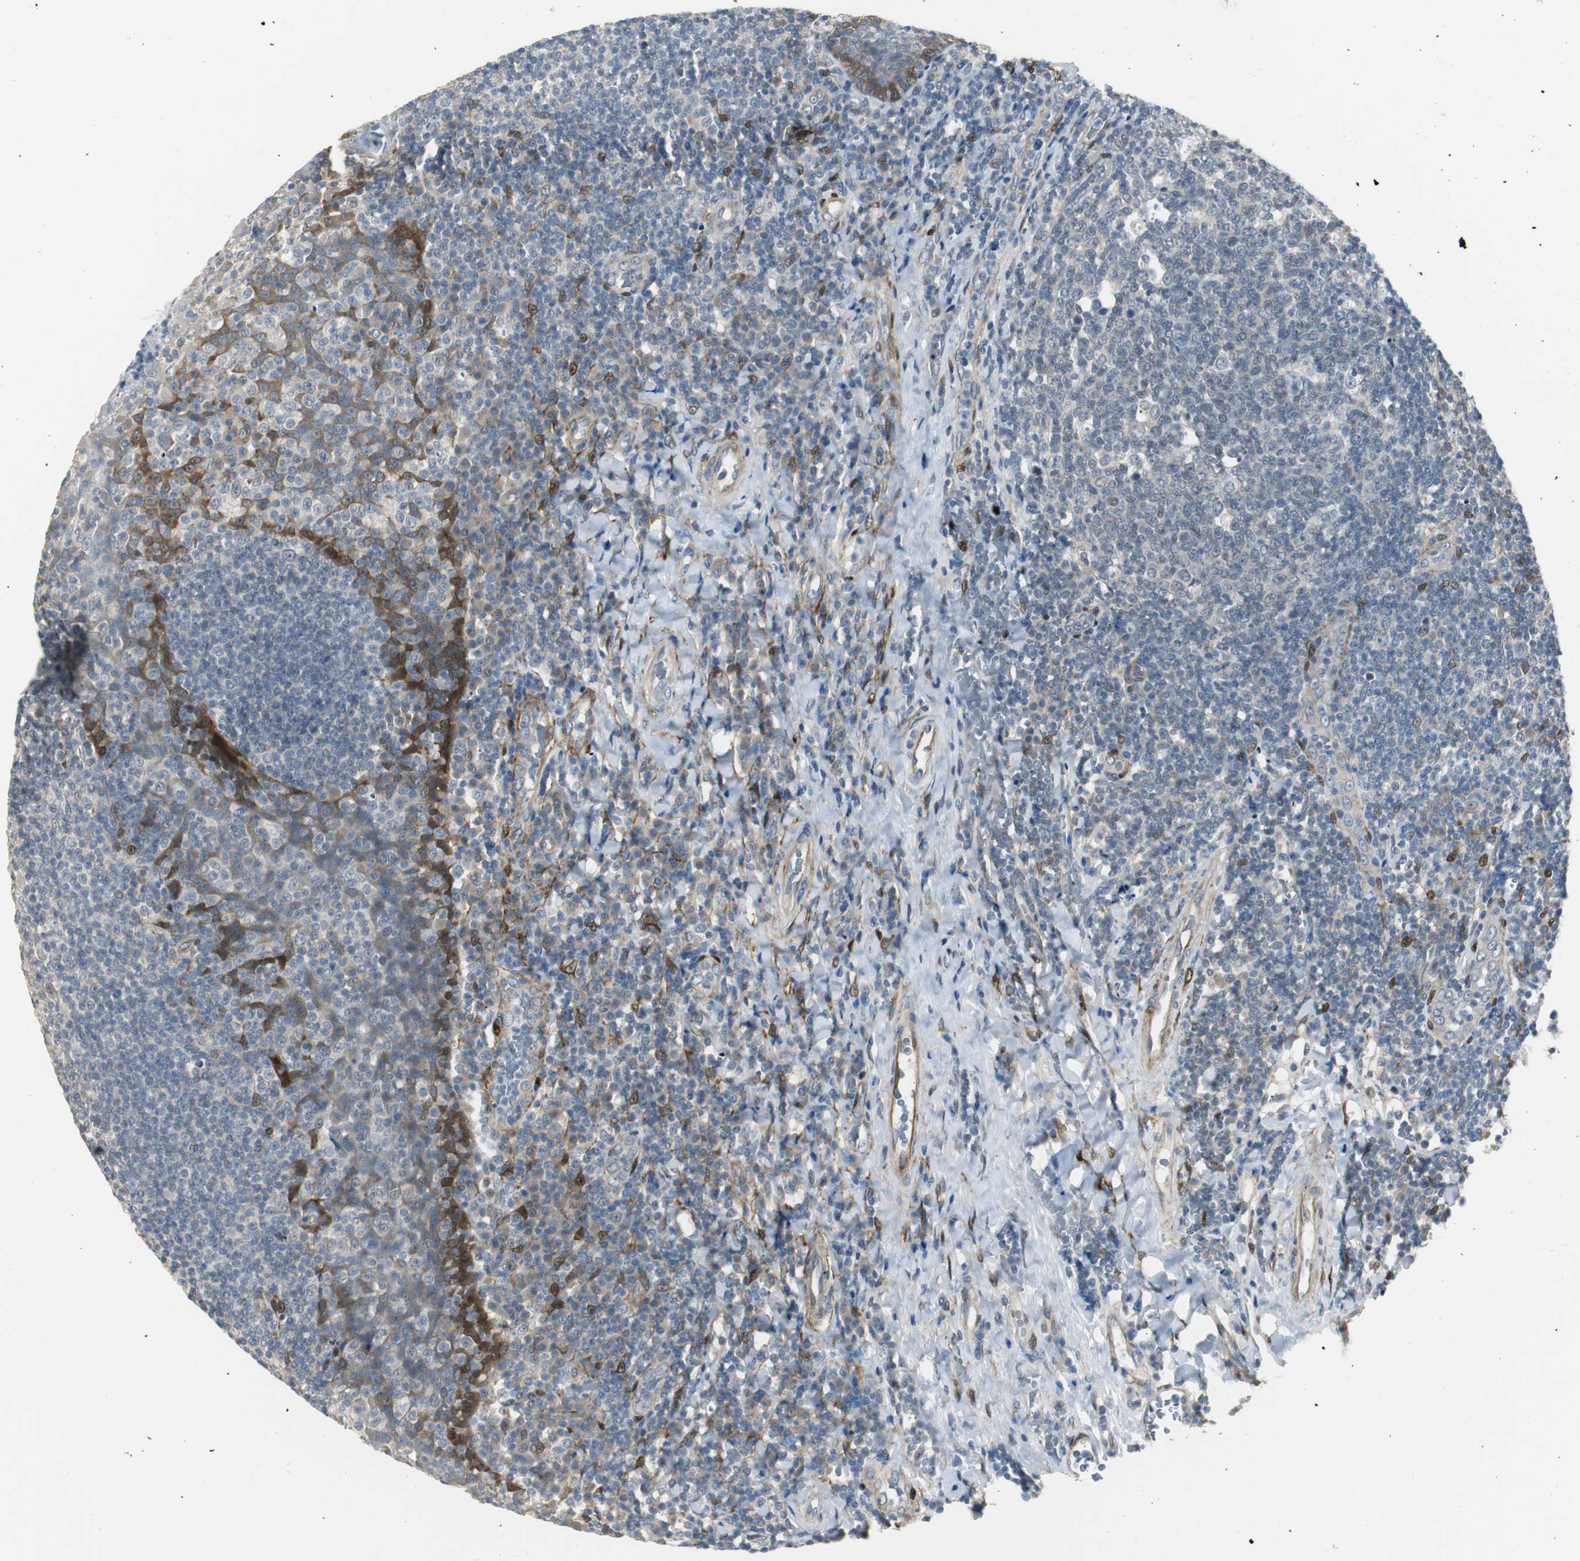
{"staining": {"intensity": "negative", "quantity": "none", "location": "none"}, "tissue": "tonsil", "cell_type": "Germinal center cells", "image_type": "normal", "snomed": [{"axis": "morphology", "description": "Normal tissue, NOS"}, {"axis": "topography", "description": "Tonsil"}], "caption": "This image is of unremarkable tonsil stained with immunohistochemistry (IHC) to label a protein in brown with the nuclei are counter-stained blue. There is no positivity in germinal center cells.", "gene": "FHL2", "patient": {"sex": "male", "age": 17}}